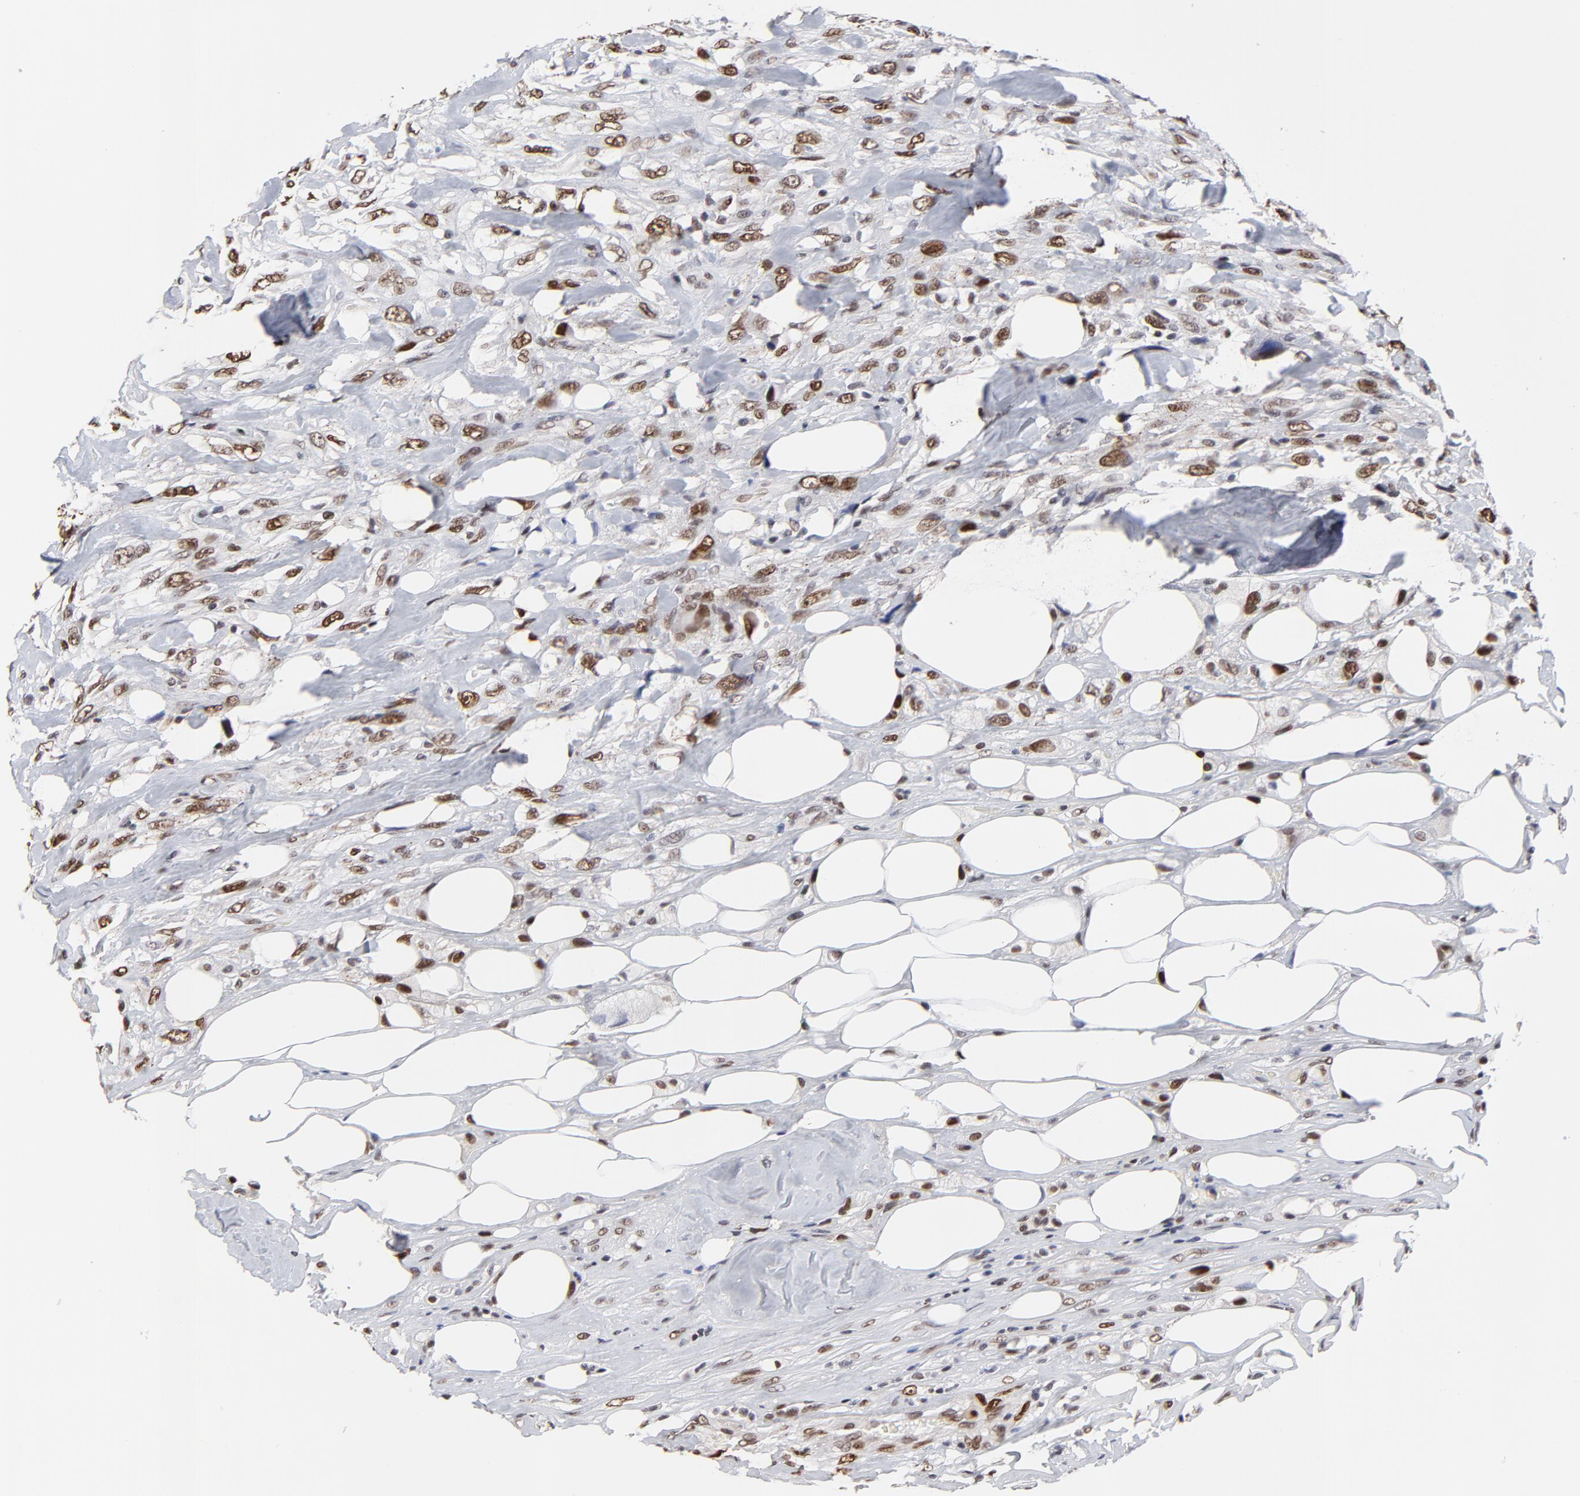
{"staining": {"intensity": "strong", "quantity": "25%-75%", "location": "nuclear"}, "tissue": "breast cancer", "cell_type": "Tumor cells", "image_type": "cancer", "snomed": [{"axis": "morphology", "description": "Neoplasm, malignant, NOS"}, {"axis": "topography", "description": "Breast"}], "caption": "Malignant neoplasm (breast) tissue reveals strong nuclear expression in about 25%-75% of tumor cells, visualized by immunohistochemistry. (DAB IHC, brown staining for protein, blue staining for nuclei).", "gene": "OGFOD1", "patient": {"sex": "female", "age": 50}}